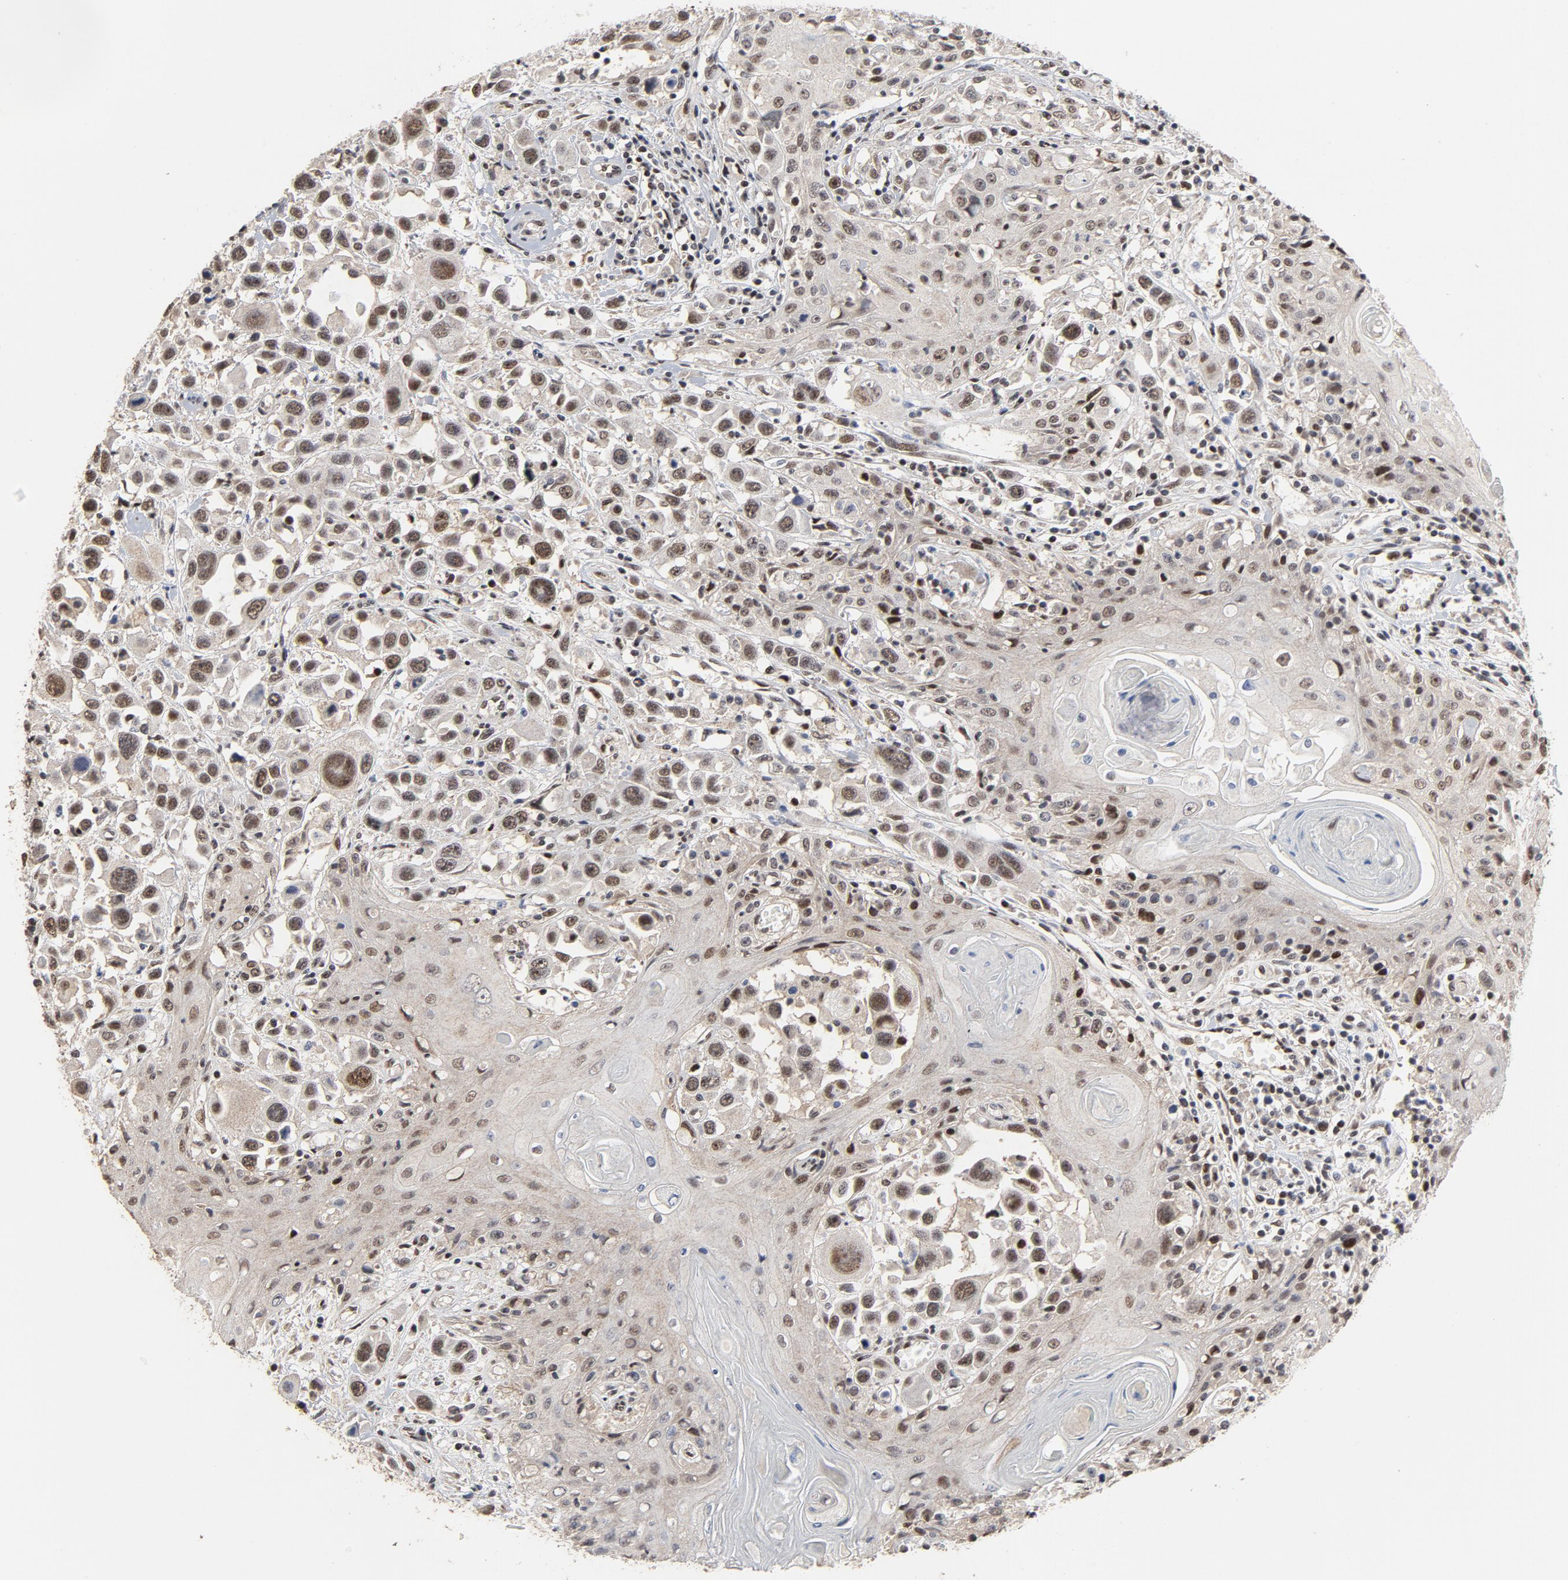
{"staining": {"intensity": "moderate", "quantity": ">75%", "location": "nuclear"}, "tissue": "head and neck cancer", "cell_type": "Tumor cells", "image_type": "cancer", "snomed": [{"axis": "morphology", "description": "Squamous cell carcinoma, NOS"}, {"axis": "topography", "description": "Oral tissue"}, {"axis": "topography", "description": "Head-Neck"}], "caption": "Protein analysis of head and neck cancer (squamous cell carcinoma) tissue reveals moderate nuclear positivity in about >75% of tumor cells. (brown staining indicates protein expression, while blue staining denotes nuclei).", "gene": "TP53RK", "patient": {"sex": "female", "age": 76}}